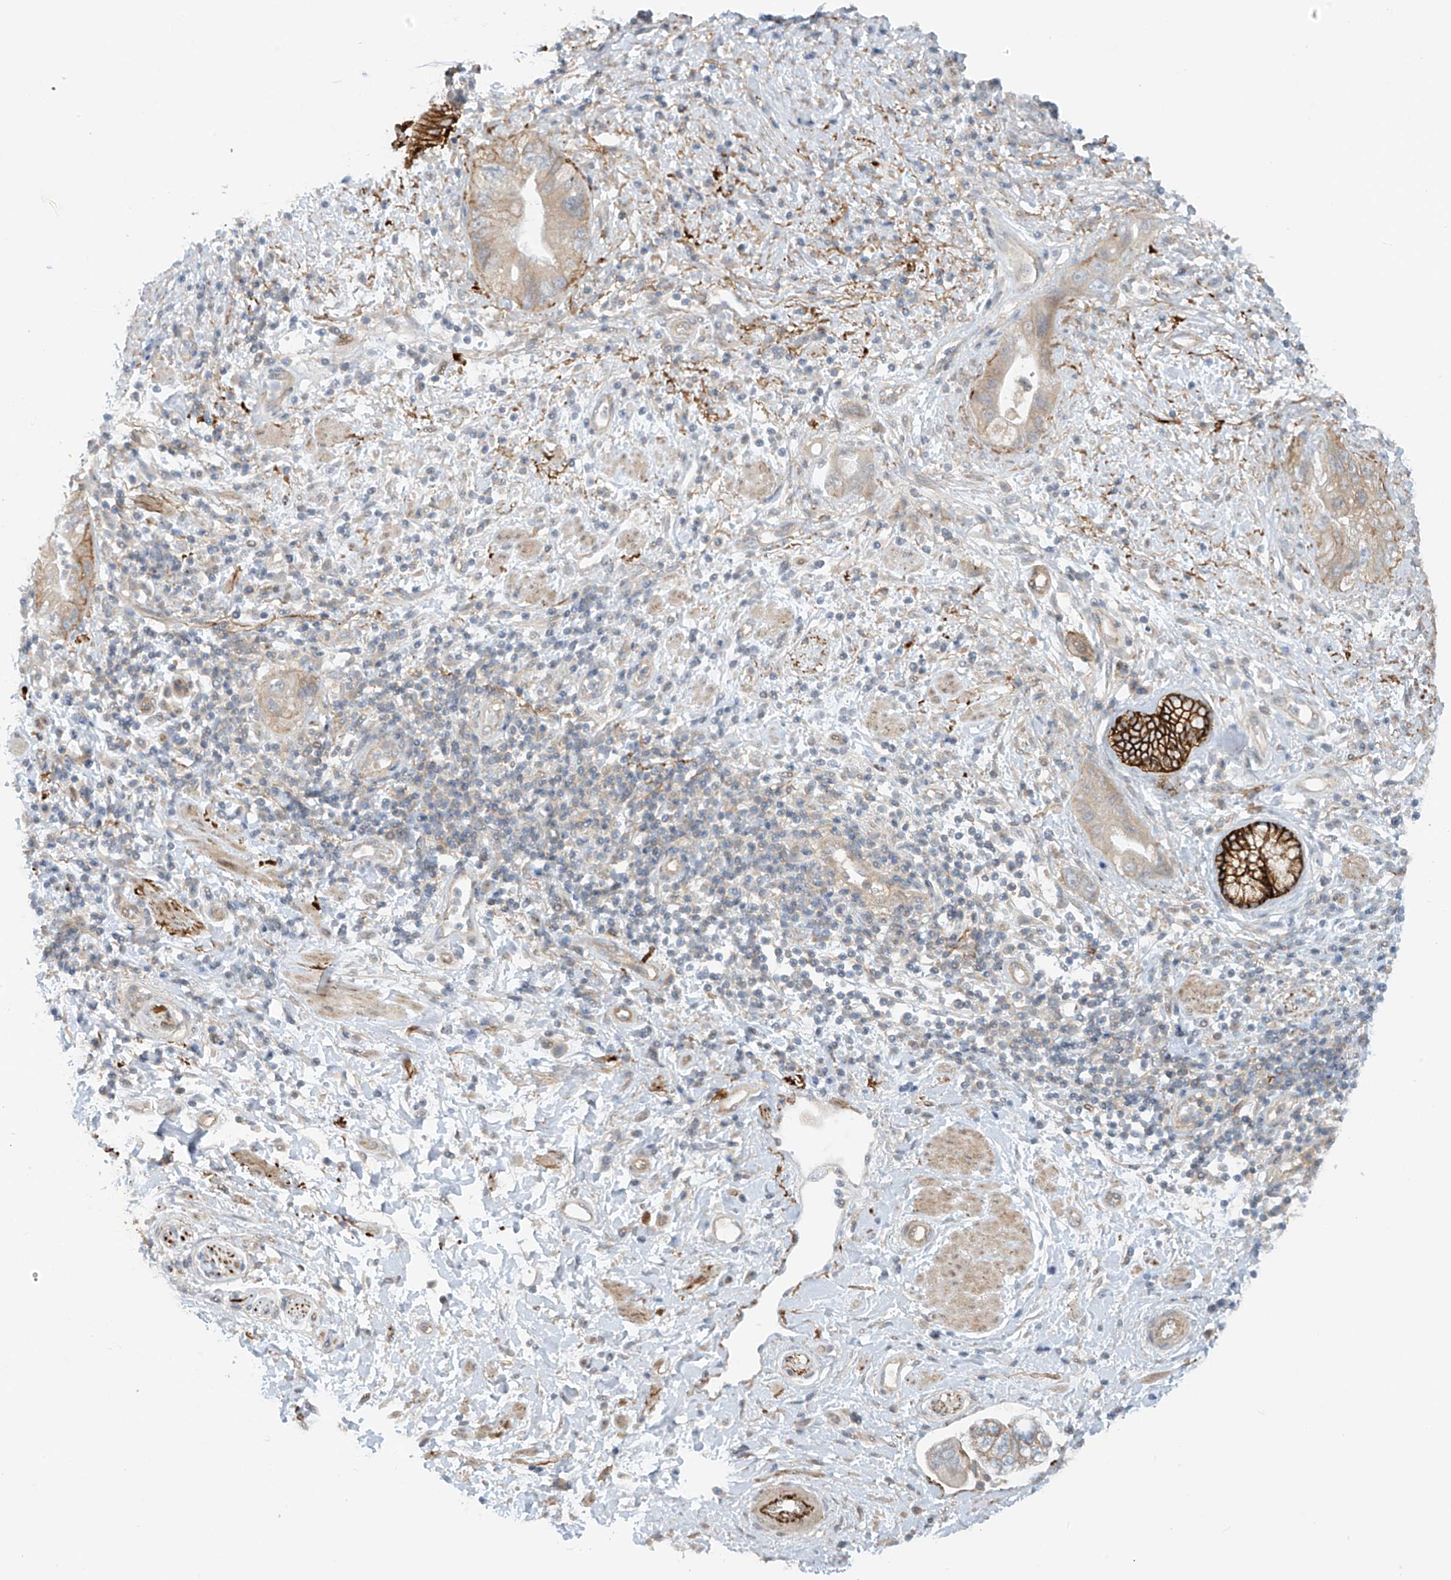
{"staining": {"intensity": "negative", "quantity": "none", "location": "none"}, "tissue": "pancreatic cancer", "cell_type": "Tumor cells", "image_type": "cancer", "snomed": [{"axis": "morphology", "description": "Adenocarcinoma, NOS"}, {"axis": "topography", "description": "Pancreas"}], "caption": "Immunohistochemistry (IHC) image of neoplastic tissue: human pancreatic adenocarcinoma stained with DAB exhibits no significant protein positivity in tumor cells.", "gene": "FSD1L", "patient": {"sex": "female", "age": 73}}